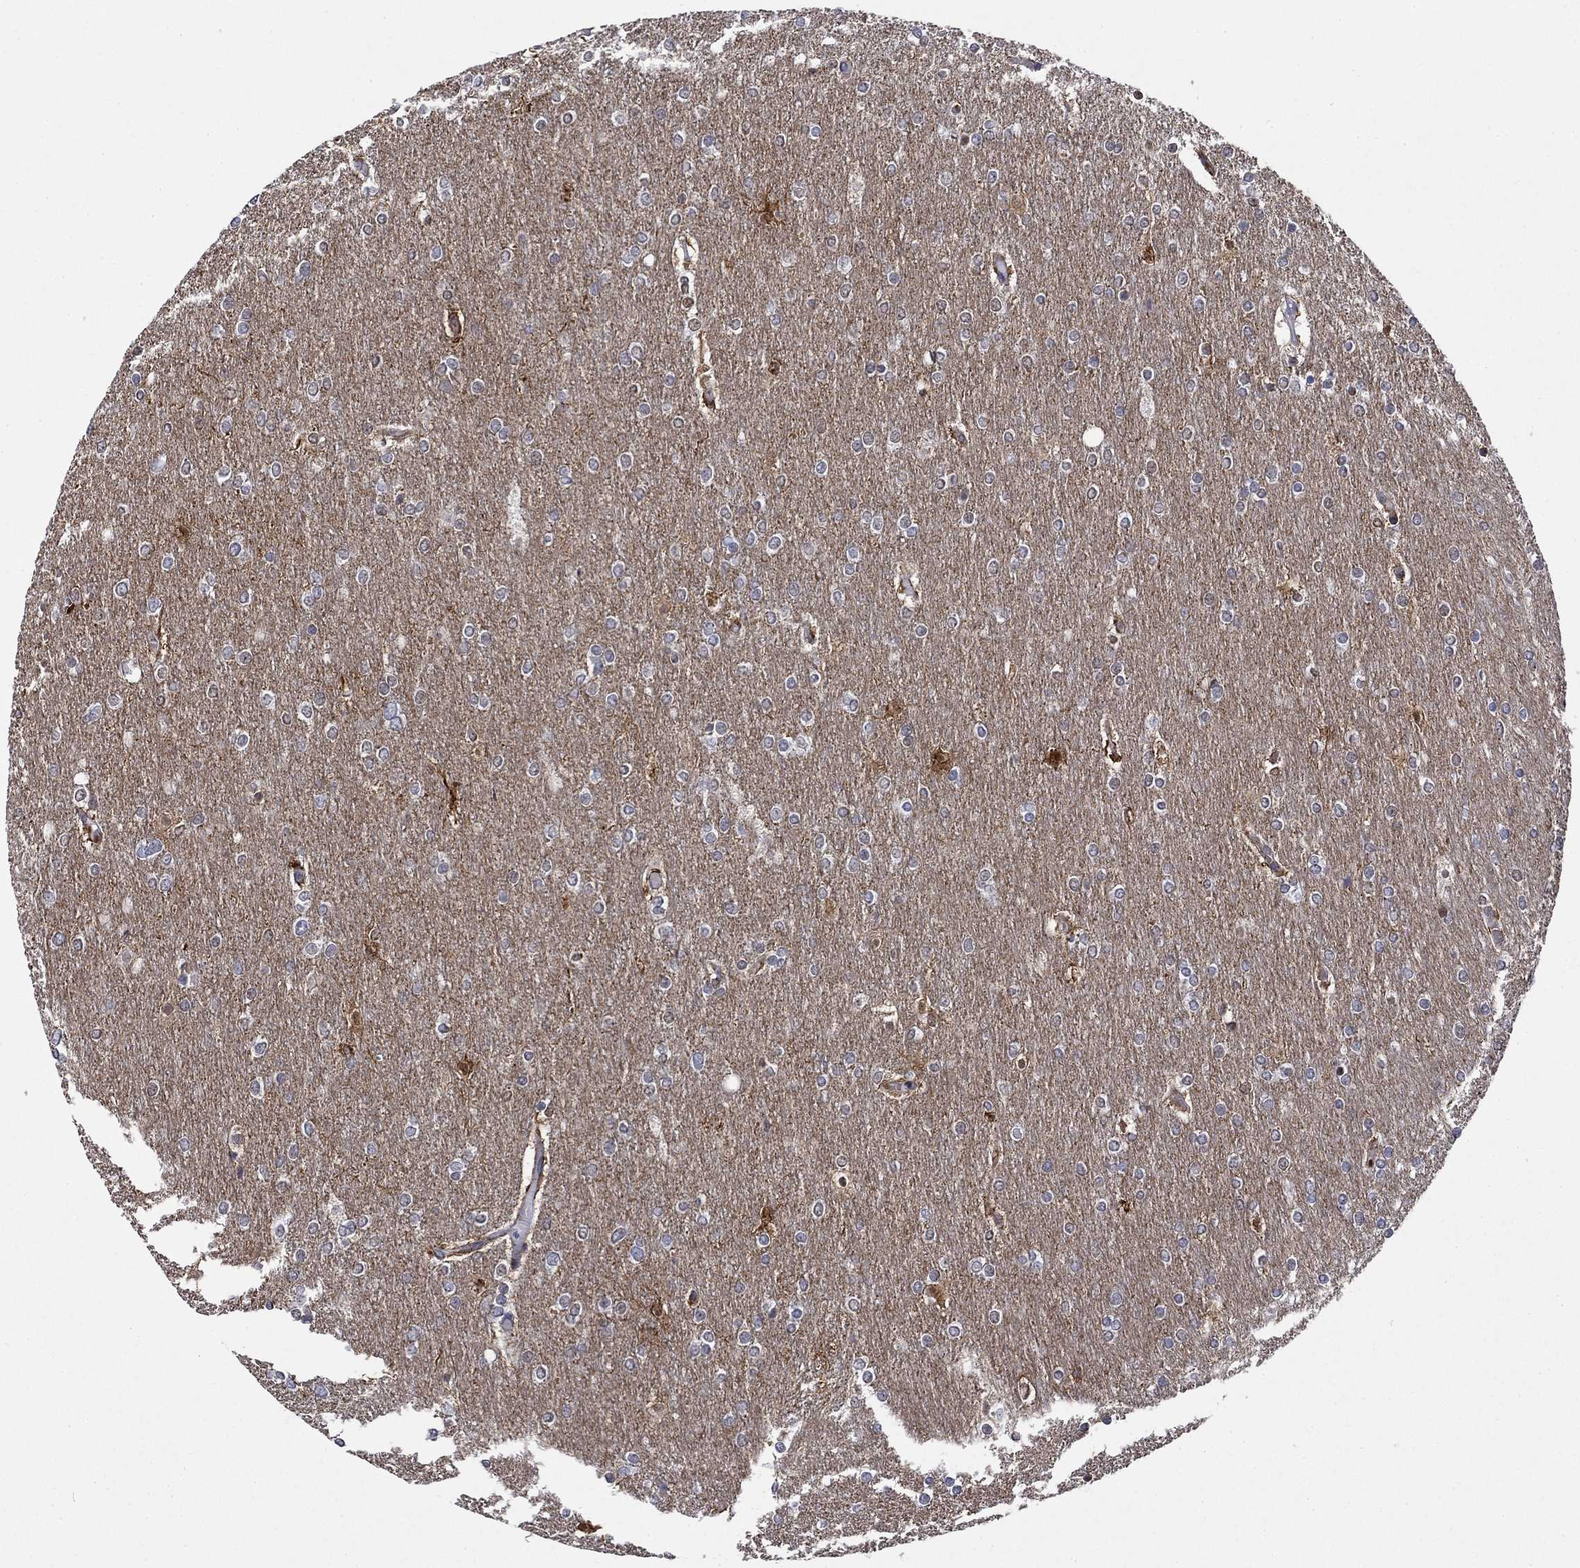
{"staining": {"intensity": "negative", "quantity": "none", "location": "none"}, "tissue": "glioma", "cell_type": "Tumor cells", "image_type": "cancer", "snomed": [{"axis": "morphology", "description": "Glioma, malignant, High grade"}, {"axis": "topography", "description": "Brain"}], "caption": "Immunohistochemistry (IHC) image of human glioma stained for a protein (brown), which reveals no staining in tumor cells.", "gene": "PTPRZ1", "patient": {"sex": "female", "age": 61}}